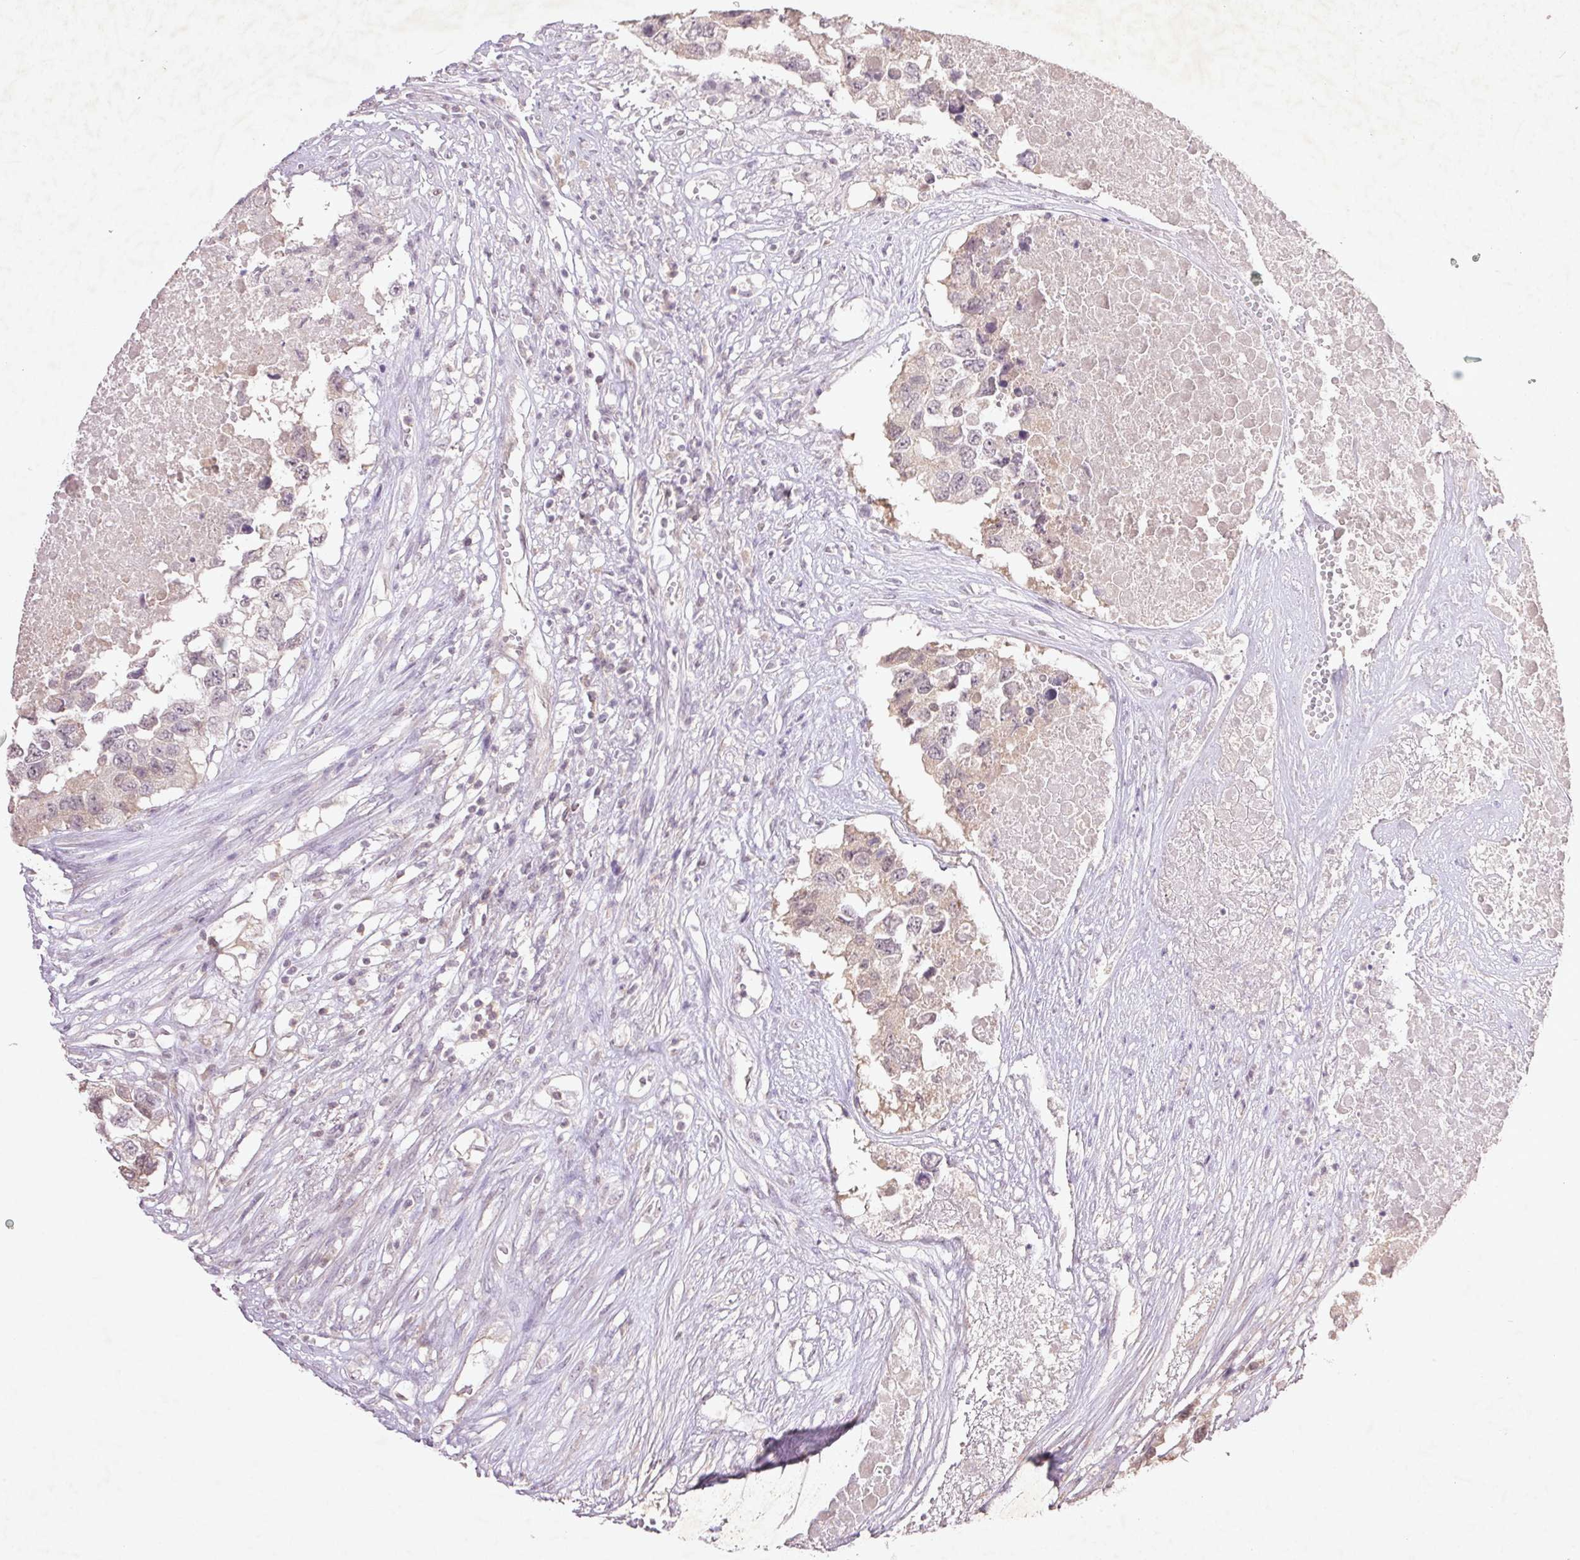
{"staining": {"intensity": "negative", "quantity": "none", "location": "none"}, "tissue": "testis cancer", "cell_type": "Tumor cells", "image_type": "cancer", "snomed": [{"axis": "morphology", "description": "Carcinoma, Embryonal, NOS"}, {"axis": "topography", "description": "Testis"}], "caption": "Tumor cells show no significant staining in embryonal carcinoma (testis).", "gene": "FAM168B", "patient": {"sex": "male", "age": 83}}